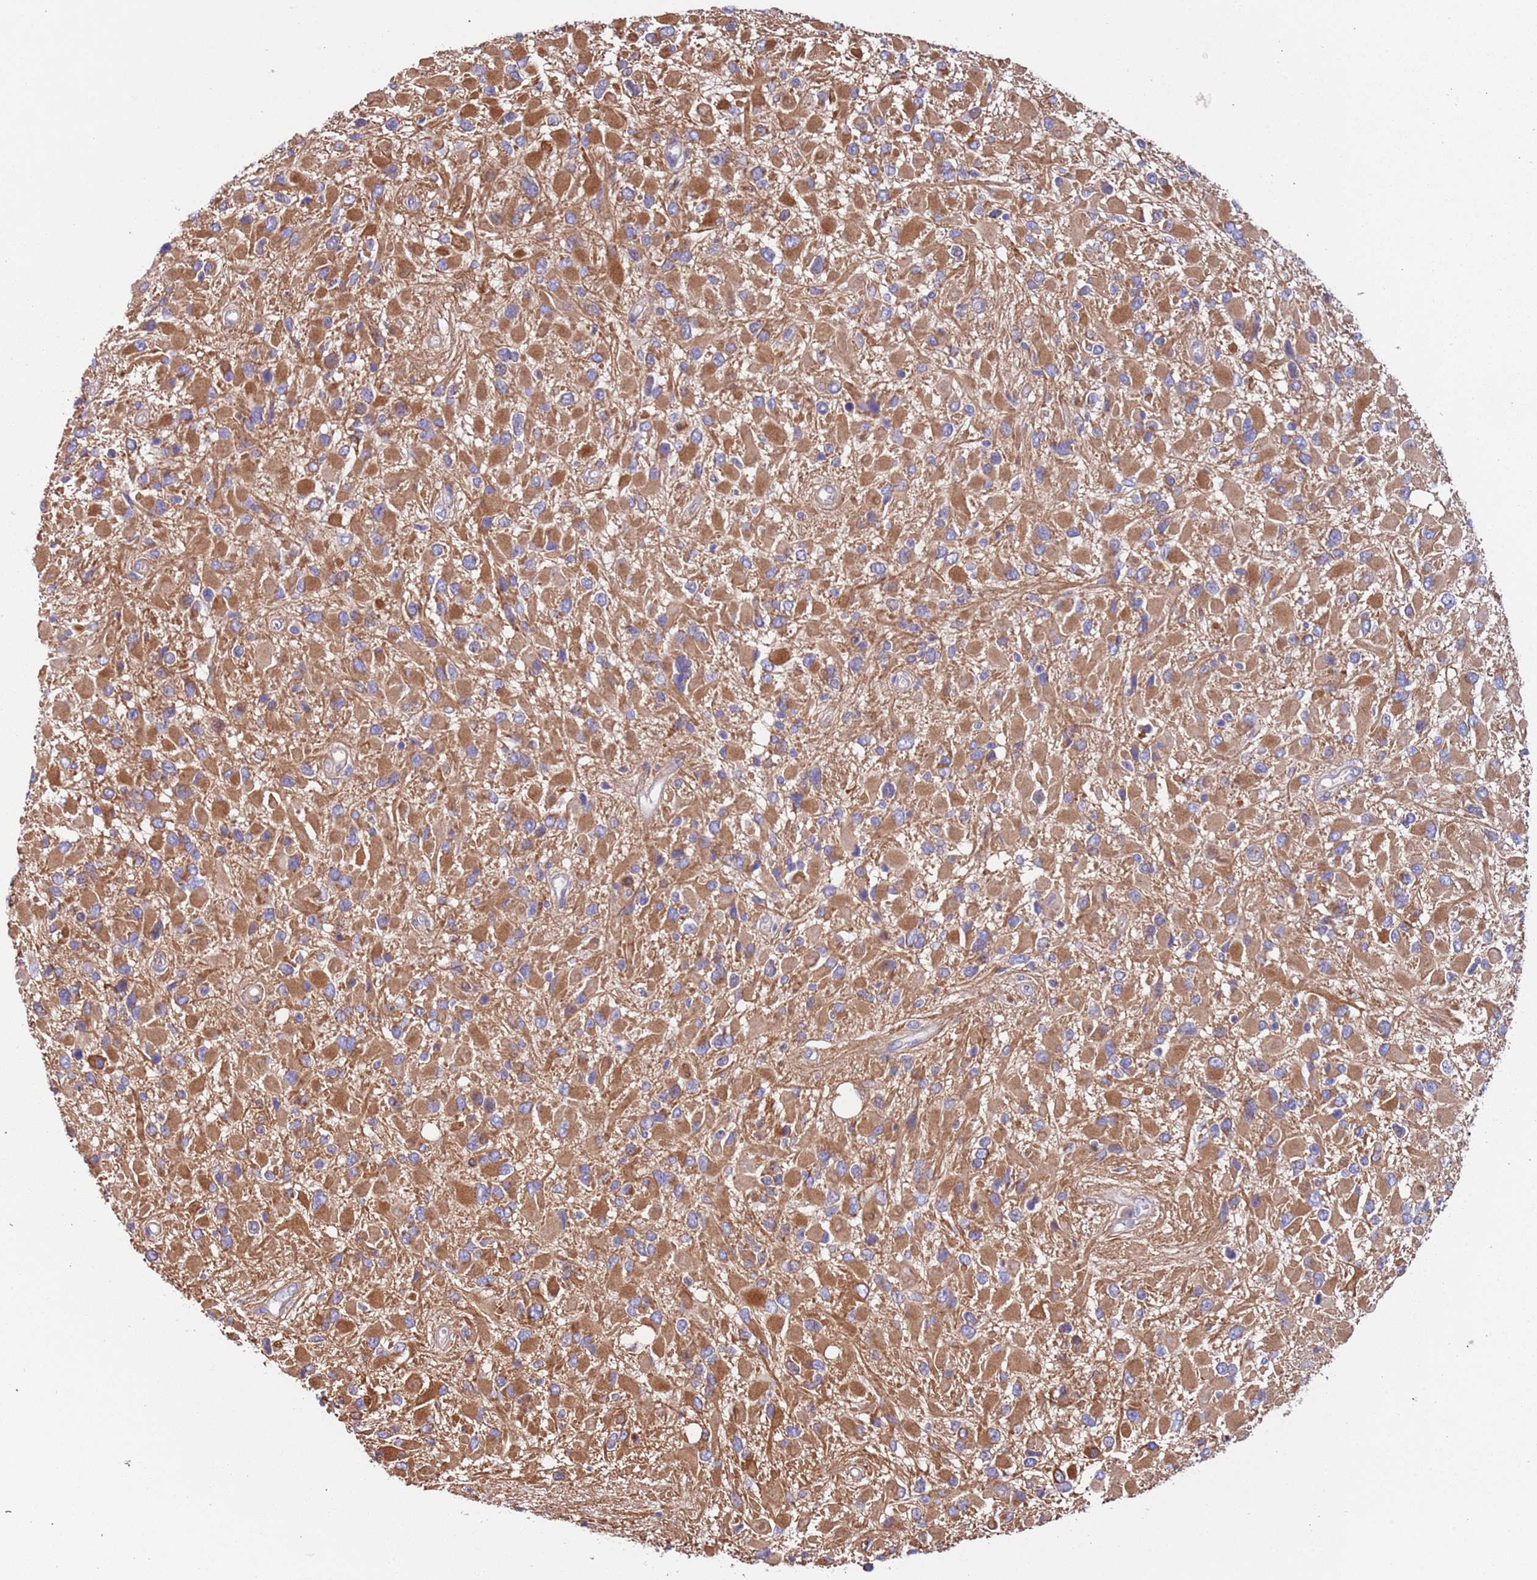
{"staining": {"intensity": "moderate", "quantity": ">75%", "location": "cytoplasmic/membranous"}, "tissue": "glioma", "cell_type": "Tumor cells", "image_type": "cancer", "snomed": [{"axis": "morphology", "description": "Glioma, malignant, High grade"}, {"axis": "topography", "description": "Brain"}], "caption": "Protein staining demonstrates moderate cytoplasmic/membranous expression in about >75% of tumor cells in glioma.", "gene": "LAMB4", "patient": {"sex": "male", "age": 53}}